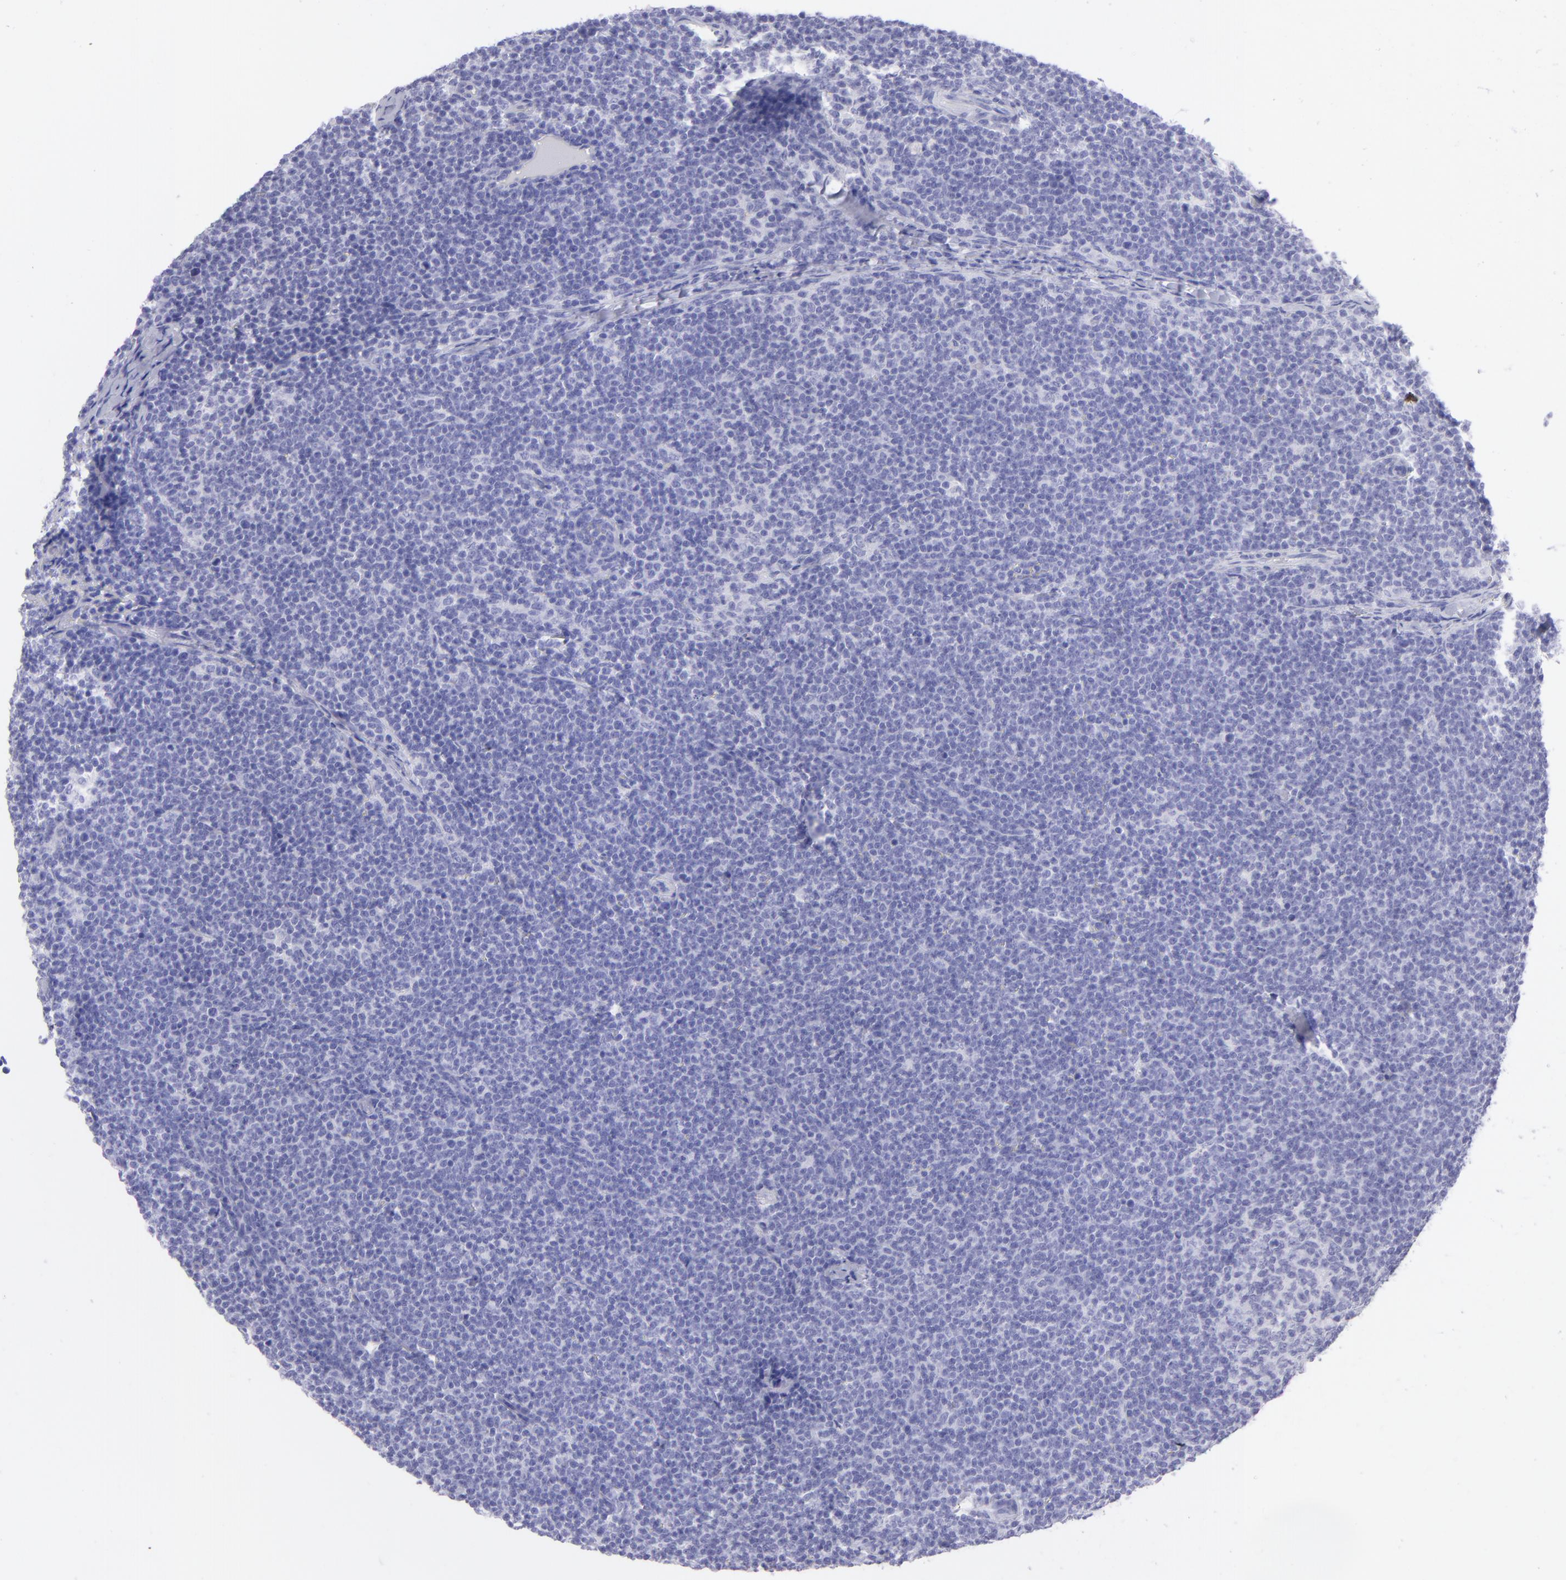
{"staining": {"intensity": "negative", "quantity": "none", "location": "none"}, "tissue": "lymphoma", "cell_type": "Tumor cells", "image_type": "cancer", "snomed": [{"axis": "morphology", "description": "Malignant lymphoma, non-Hodgkin's type, High grade"}, {"axis": "topography", "description": "Lymph node"}], "caption": "Photomicrograph shows no significant protein staining in tumor cells of lymphoma.", "gene": "SLC1A2", "patient": {"sex": "female", "age": 58}}